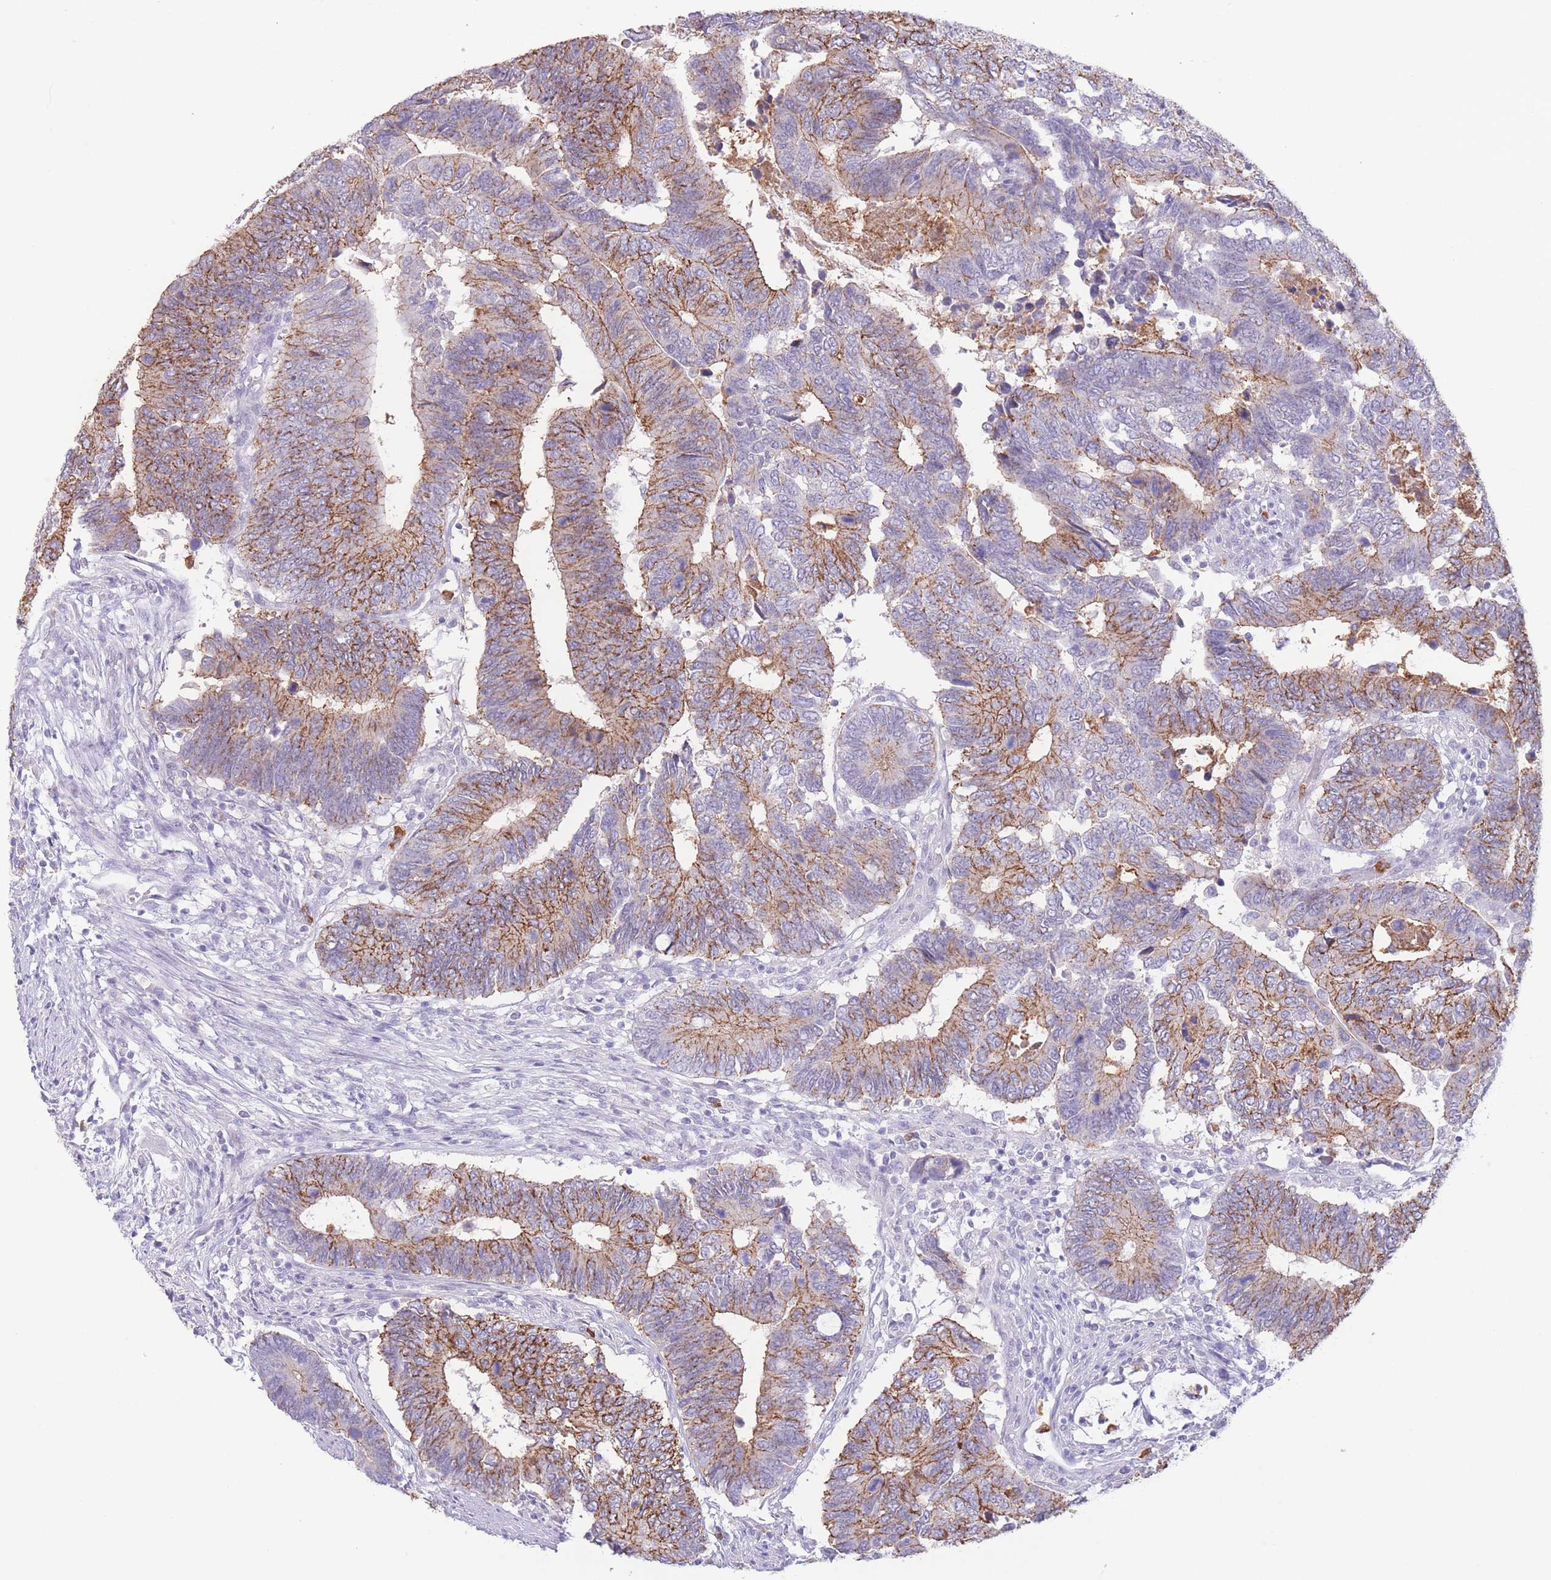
{"staining": {"intensity": "moderate", "quantity": "25%-75%", "location": "cytoplasmic/membranous"}, "tissue": "colorectal cancer", "cell_type": "Tumor cells", "image_type": "cancer", "snomed": [{"axis": "morphology", "description": "Adenocarcinoma, NOS"}, {"axis": "topography", "description": "Colon"}], "caption": "An image showing moderate cytoplasmic/membranous staining in approximately 25%-75% of tumor cells in adenocarcinoma (colorectal), as visualized by brown immunohistochemical staining.", "gene": "LCLAT1", "patient": {"sex": "male", "age": 87}}